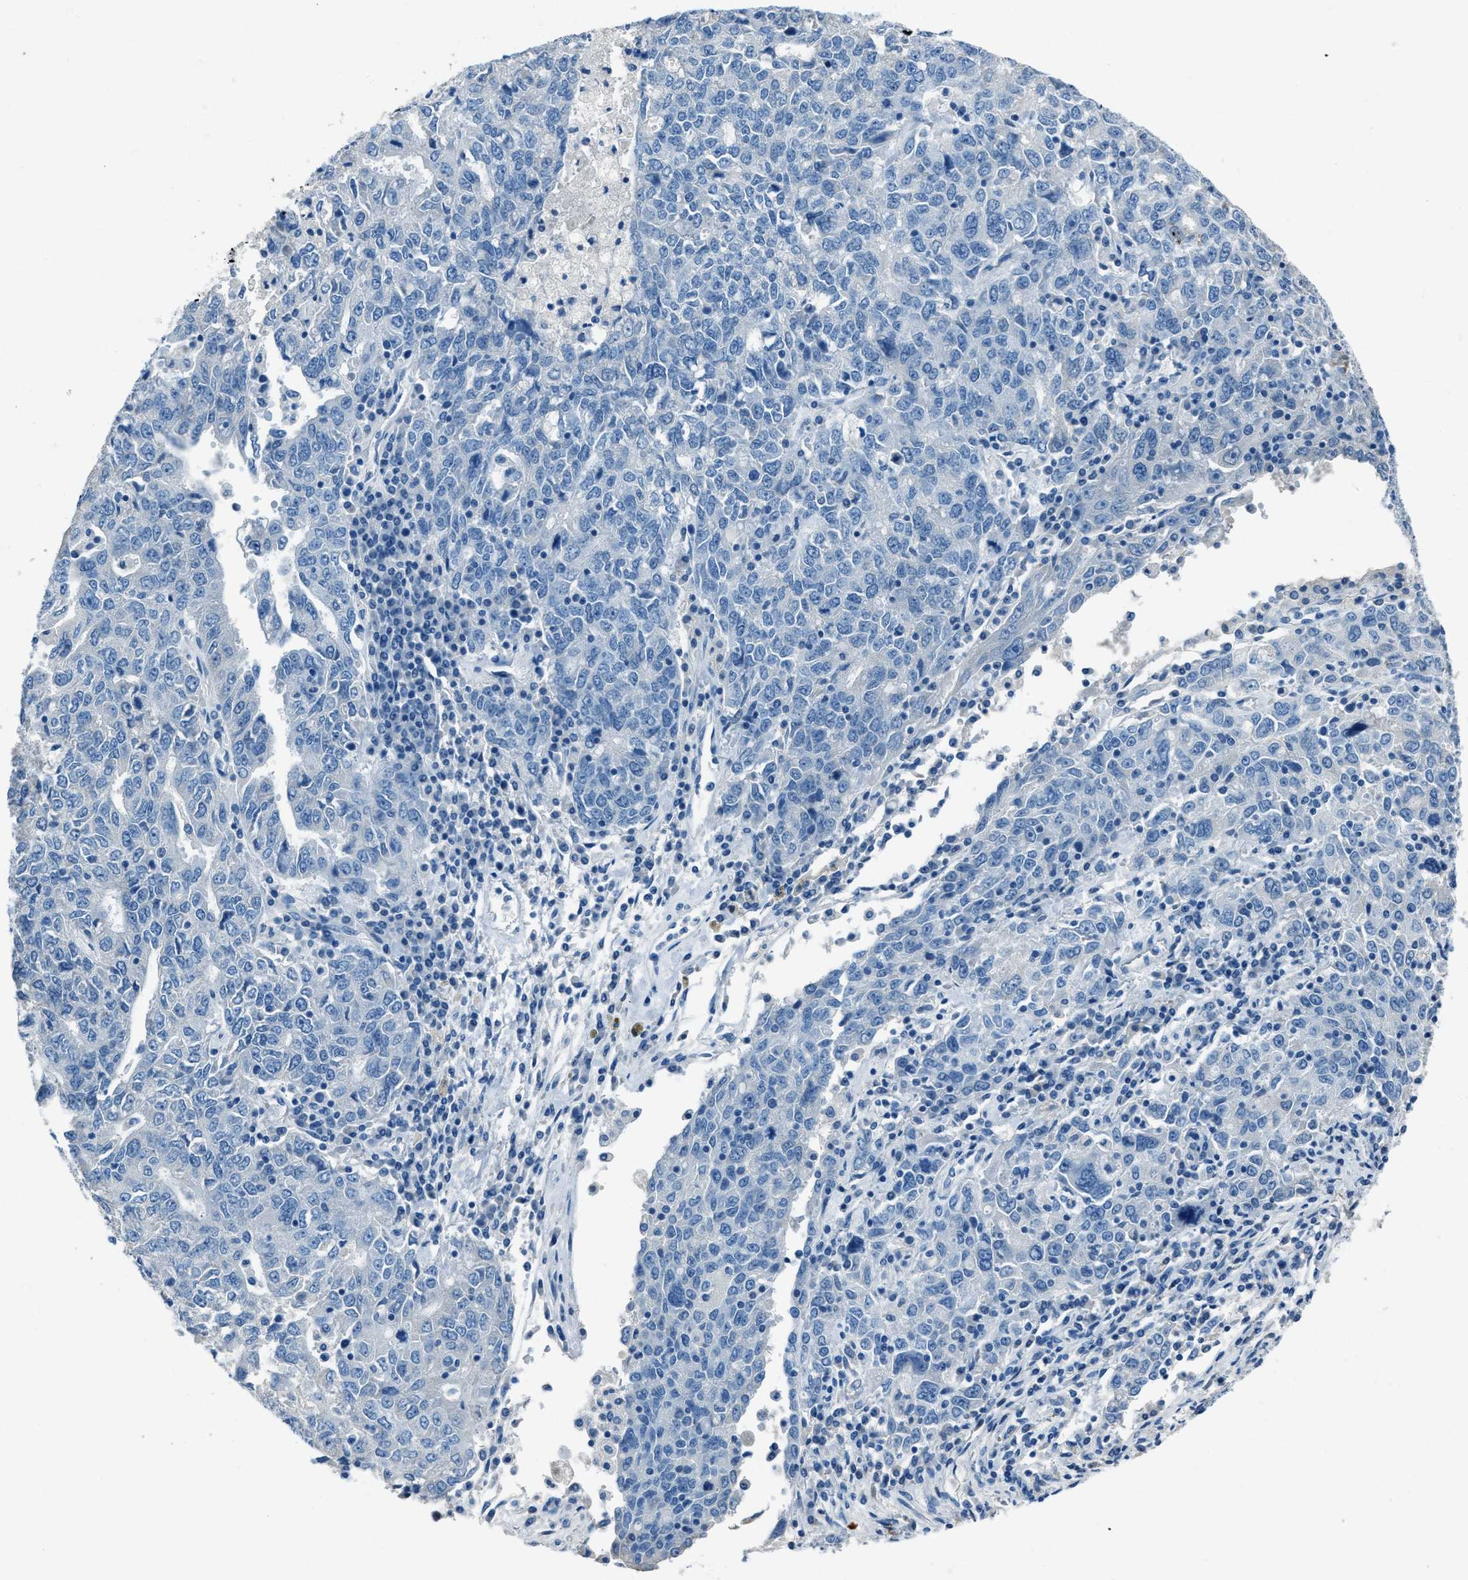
{"staining": {"intensity": "negative", "quantity": "none", "location": "none"}, "tissue": "ovarian cancer", "cell_type": "Tumor cells", "image_type": "cancer", "snomed": [{"axis": "morphology", "description": "Carcinoma, endometroid"}, {"axis": "topography", "description": "Ovary"}], "caption": "Endometroid carcinoma (ovarian) stained for a protein using immunohistochemistry displays no expression tumor cells.", "gene": "AMACR", "patient": {"sex": "female", "age": 62}}